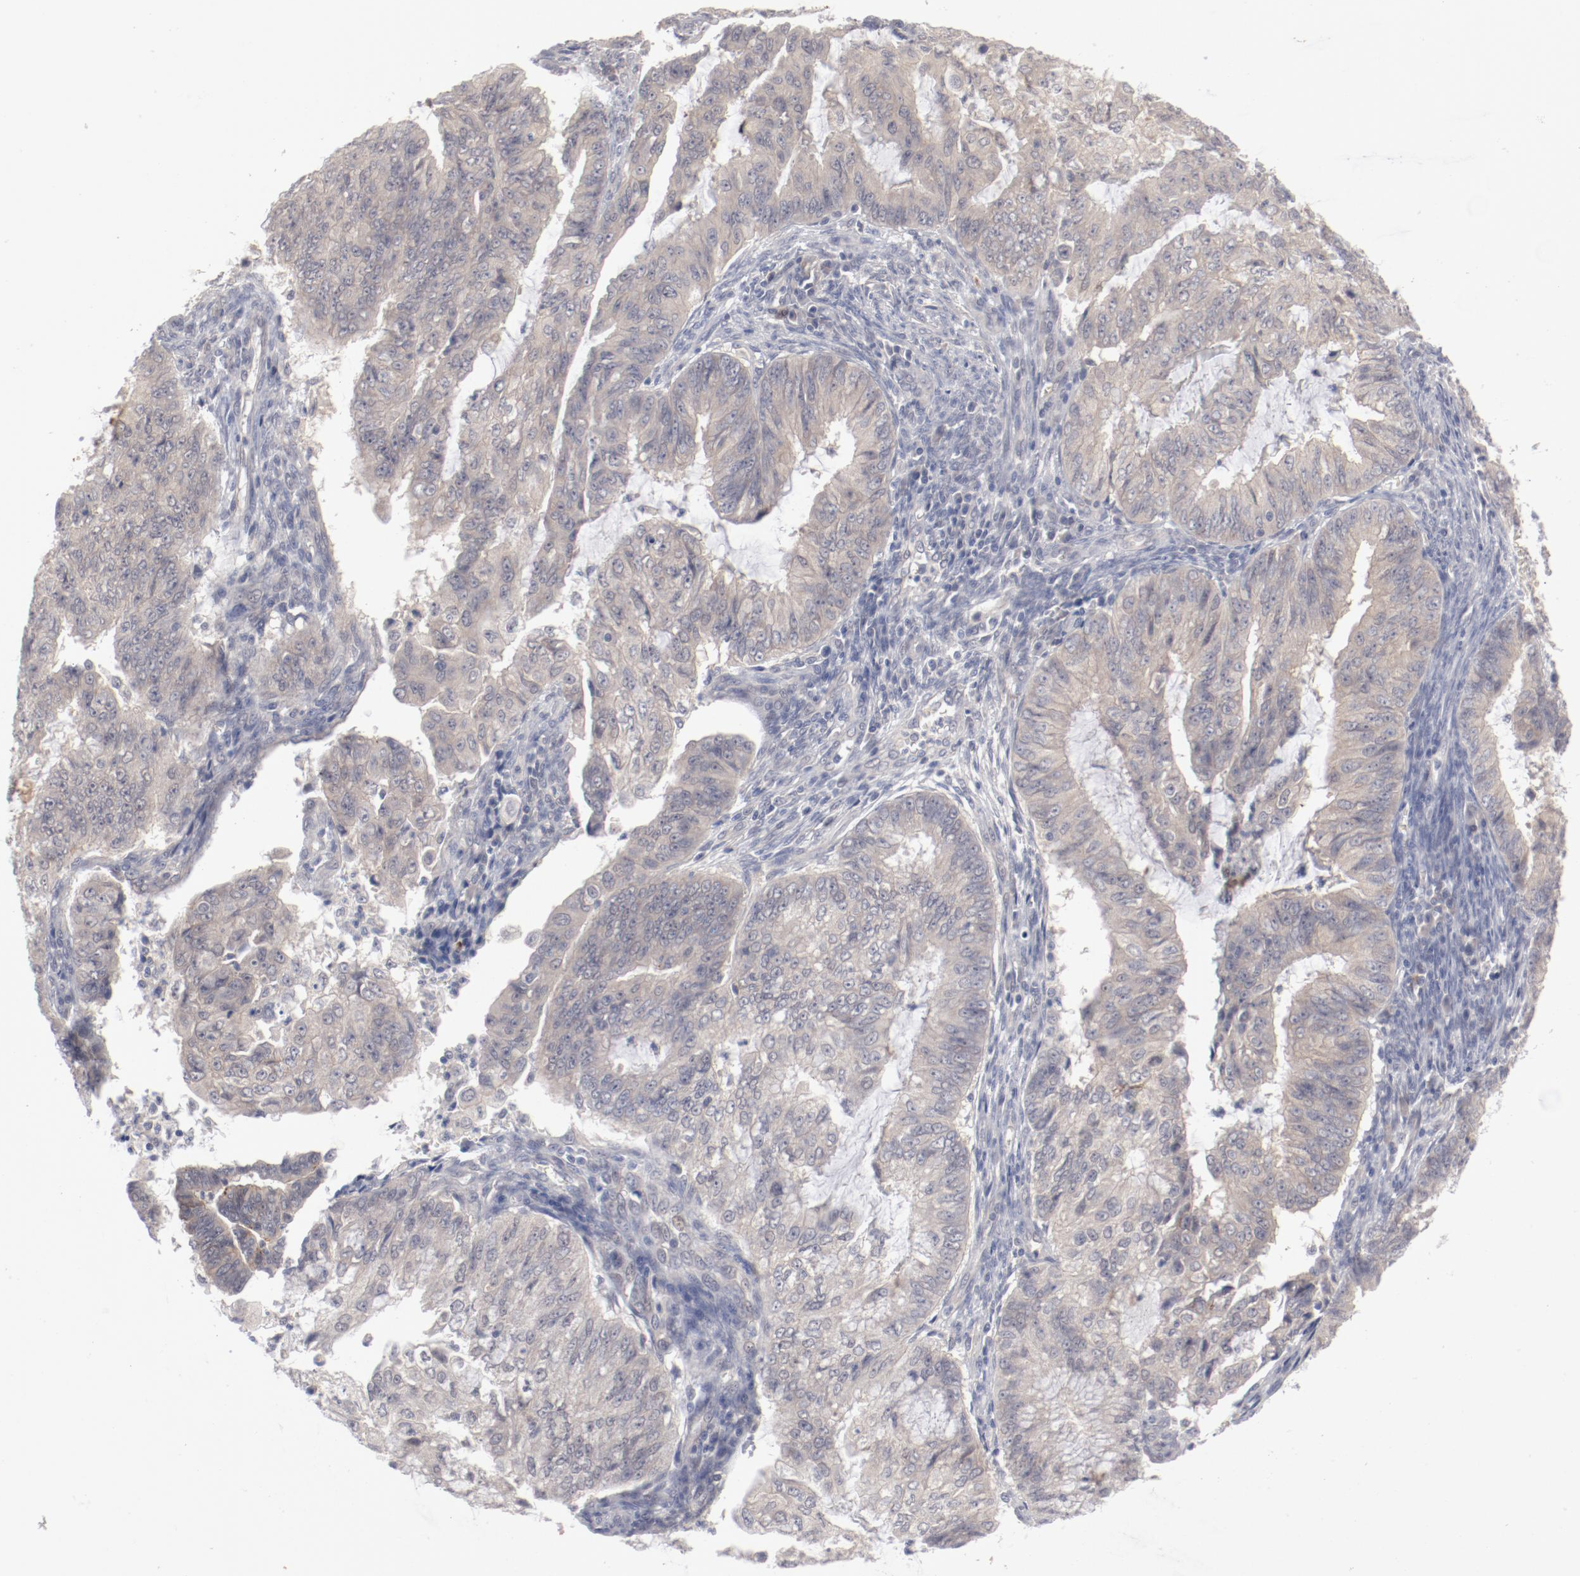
{"staining": {"intensity": "weak", "quantity": "25%-75%", "location": "cytoplasmic/membranous"}, "tissue": "endometrial cancer", "cell_type": "Tumor cells", "image_type": "cancer", "snomed": [{"axis": "morphology", "description": "Adenocarcinoma, NOS"}, {"axis": "topography", "description": "Endometrium"}], "caption": "Protein staining by IHC displays weak cytoplasmic/membranous staining in approximately 25%-75% of tumor cells in endometrial cancer.", "gene": "SH3BGR", "patient": {"sex": "female", "age": 75}}